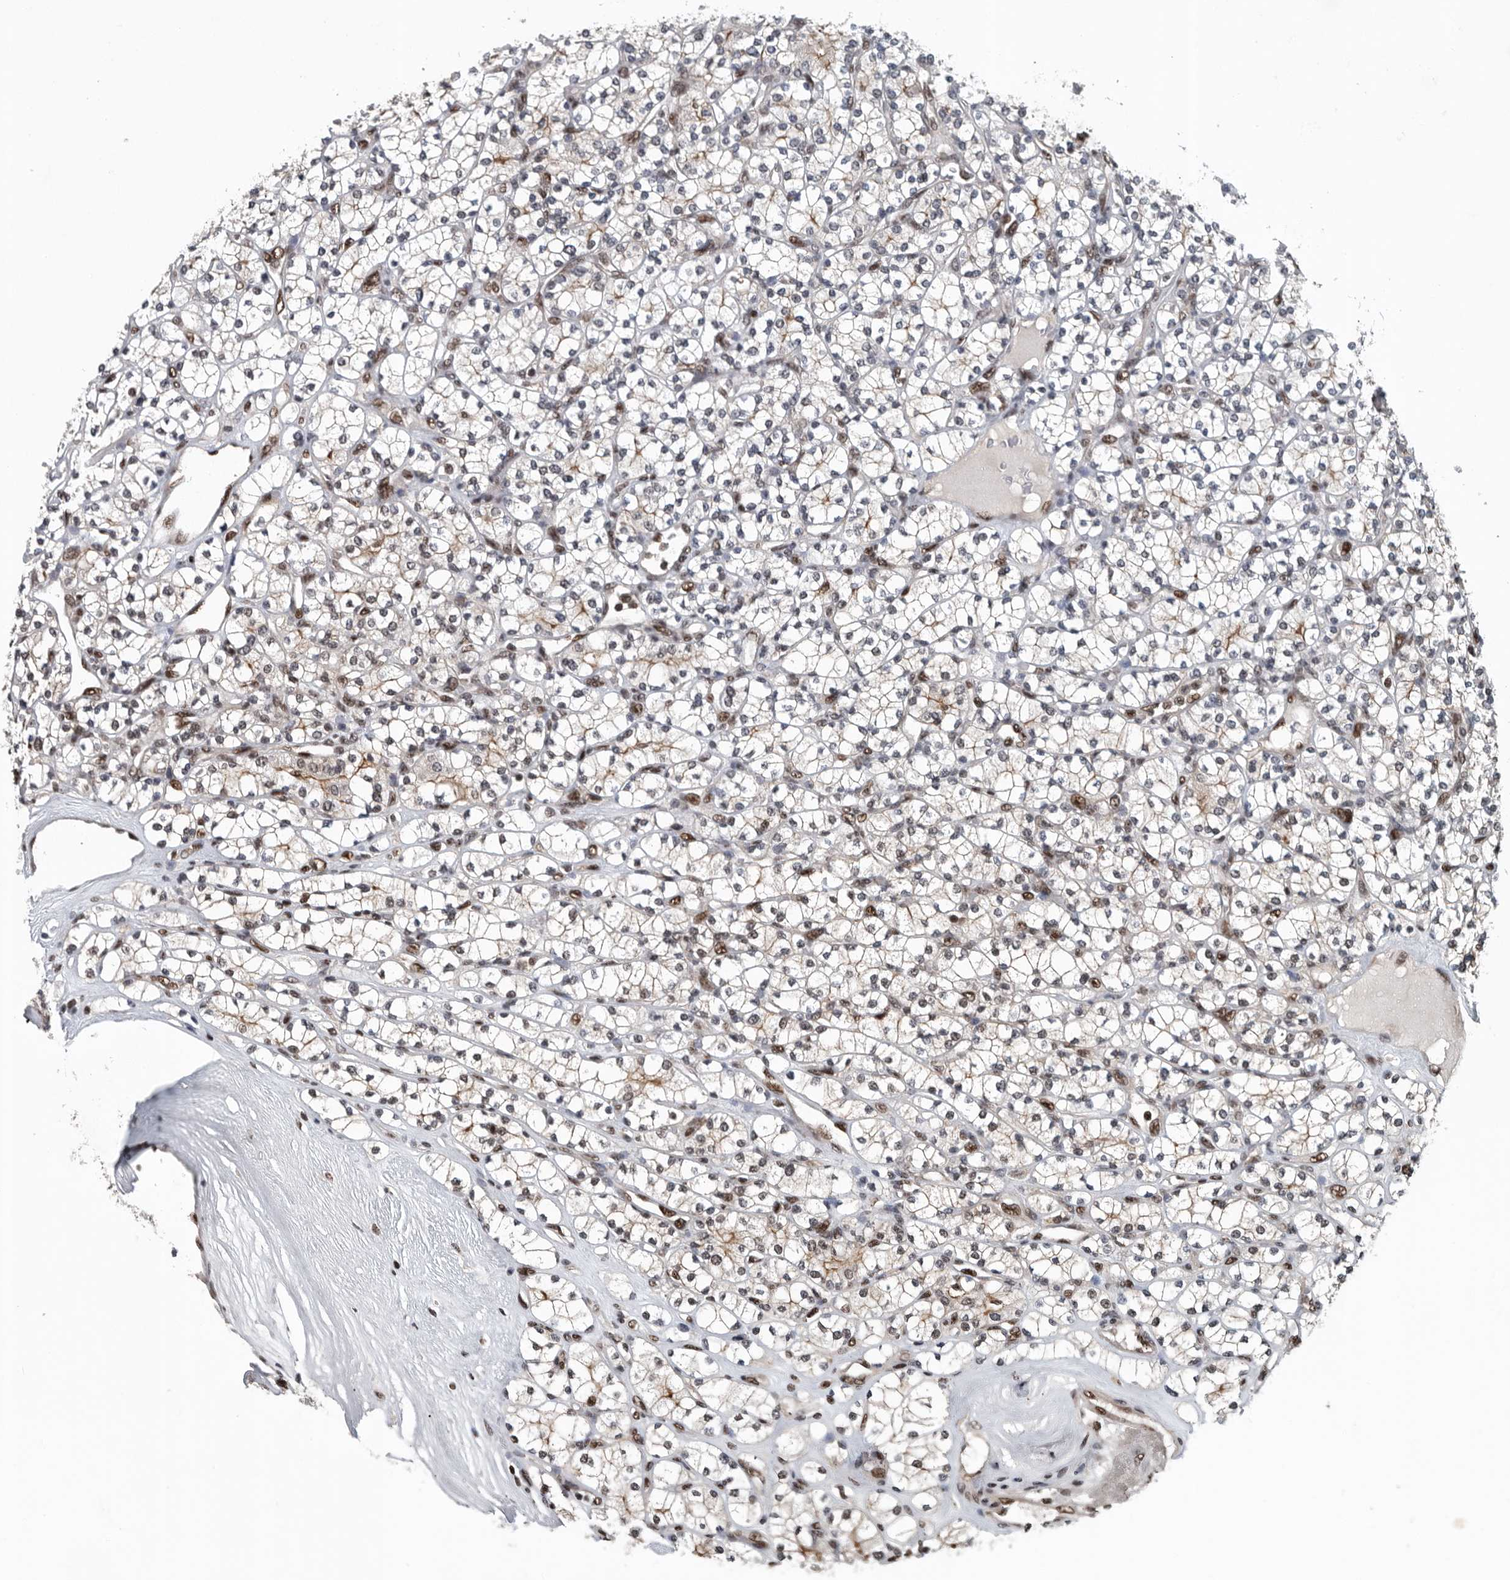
{"staining": {"intensity": "moderate", "quantity": "25%-75%", "location": "nuclear"}, "tissue": "renal cancer", "cell_type": "Tumor cells", "image_type": "cancer", "snomed": [{"axis": "morphology", "description": "Adenocarcinoma, NOS"}, {"axis": "topography", "description": "Kidney"}], "caption": "Human renal adenocarcinoma stained for a protein (brown) demonstrates moderate nuclear positive positivity in about 25%-75% of tumor cells.", "gene": "SENP7", "patient": {"sex": "male", "age": 77}}